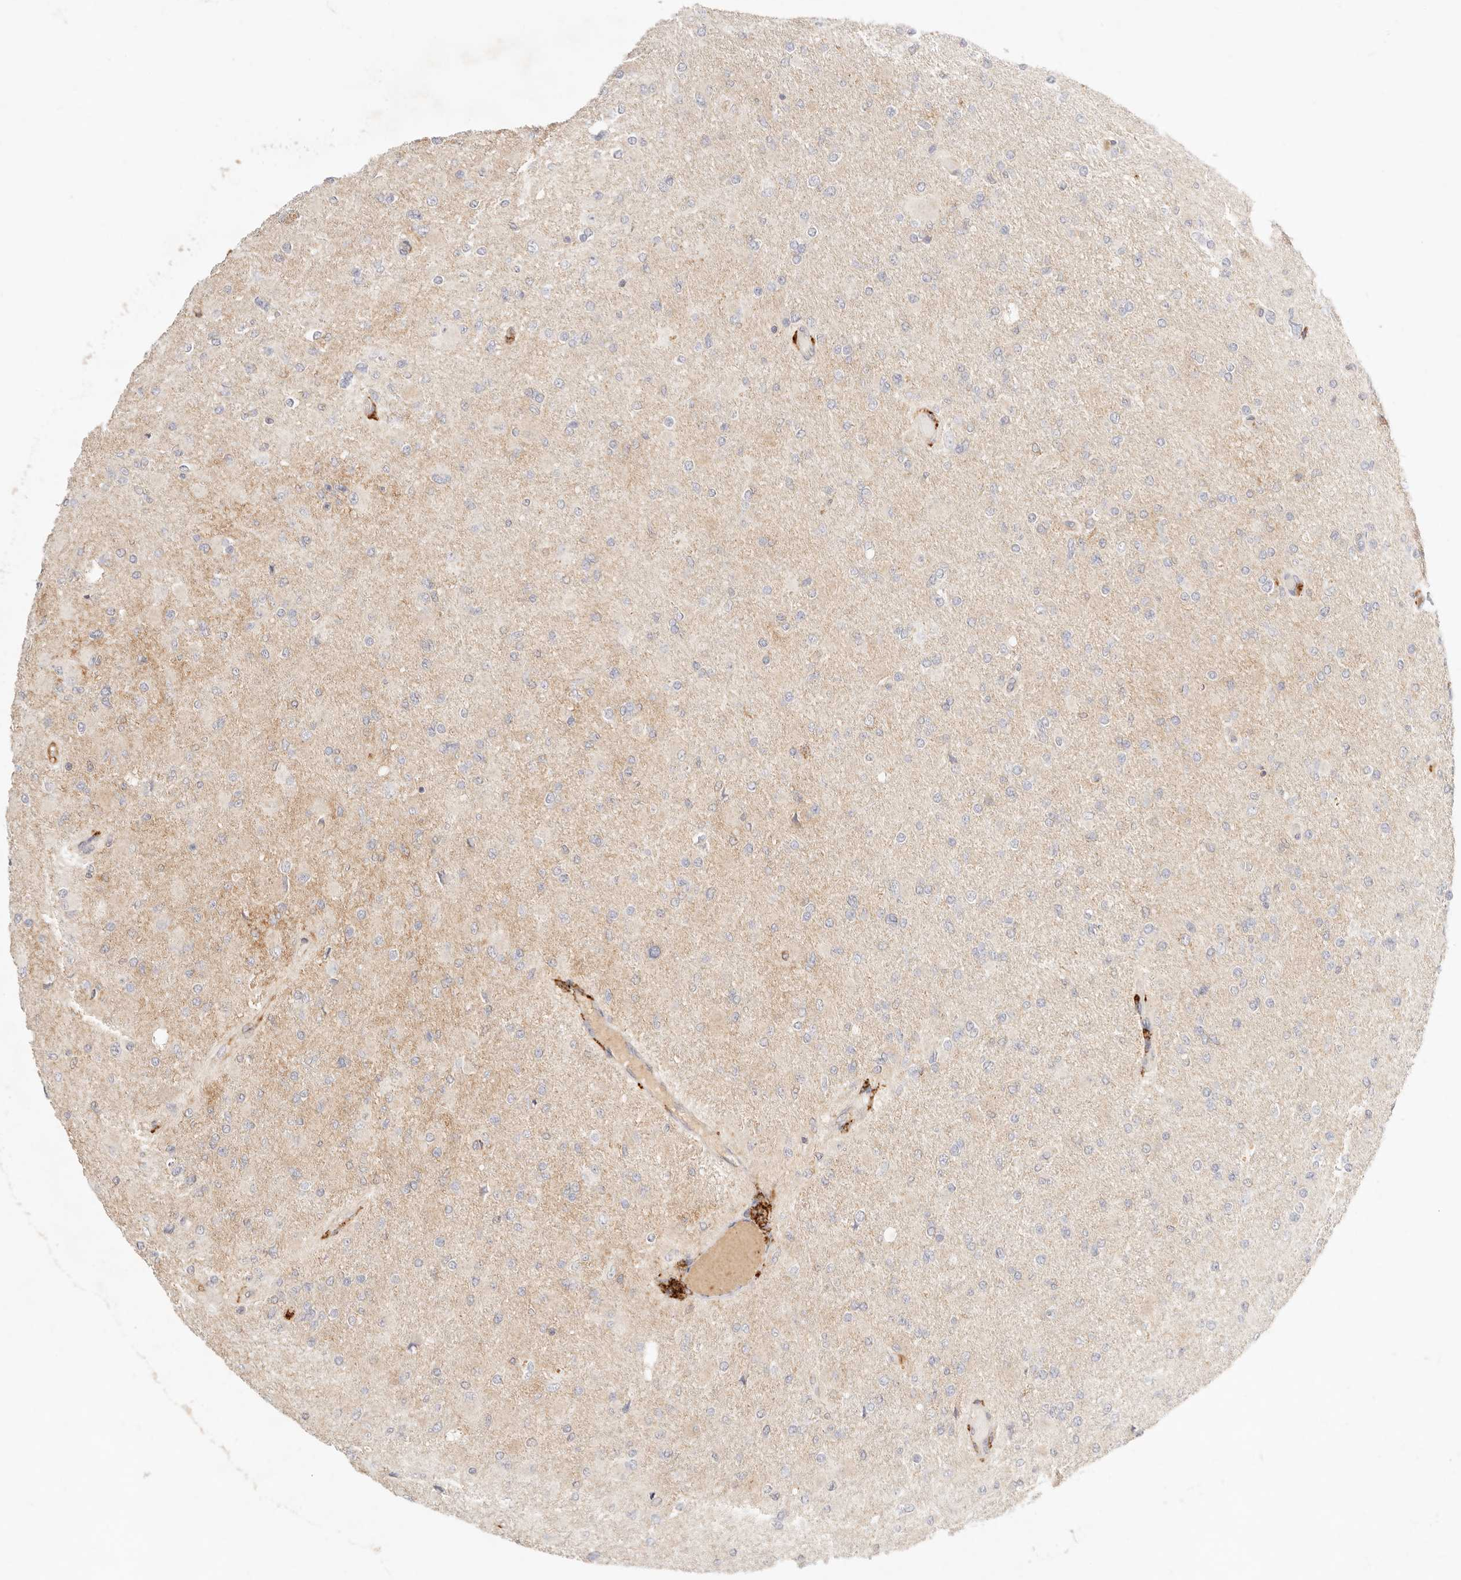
{"staining": {"intensity": "negative", "quantity": "none", "location": "none"}, "tissue": "glioma", "cell_type": "Tumor cells", "image_type": "cancer", "snomed": [{"axis": "morphology", "description": "Glioma, malignant, High grade"}, {"axis": "topography", "description": "Cerebral cortex"}], "caption": "Tumor cells are negative for protein expression in human glioma.", "gene": "HK2", "patient": {"sex": "female", "age": 36}}